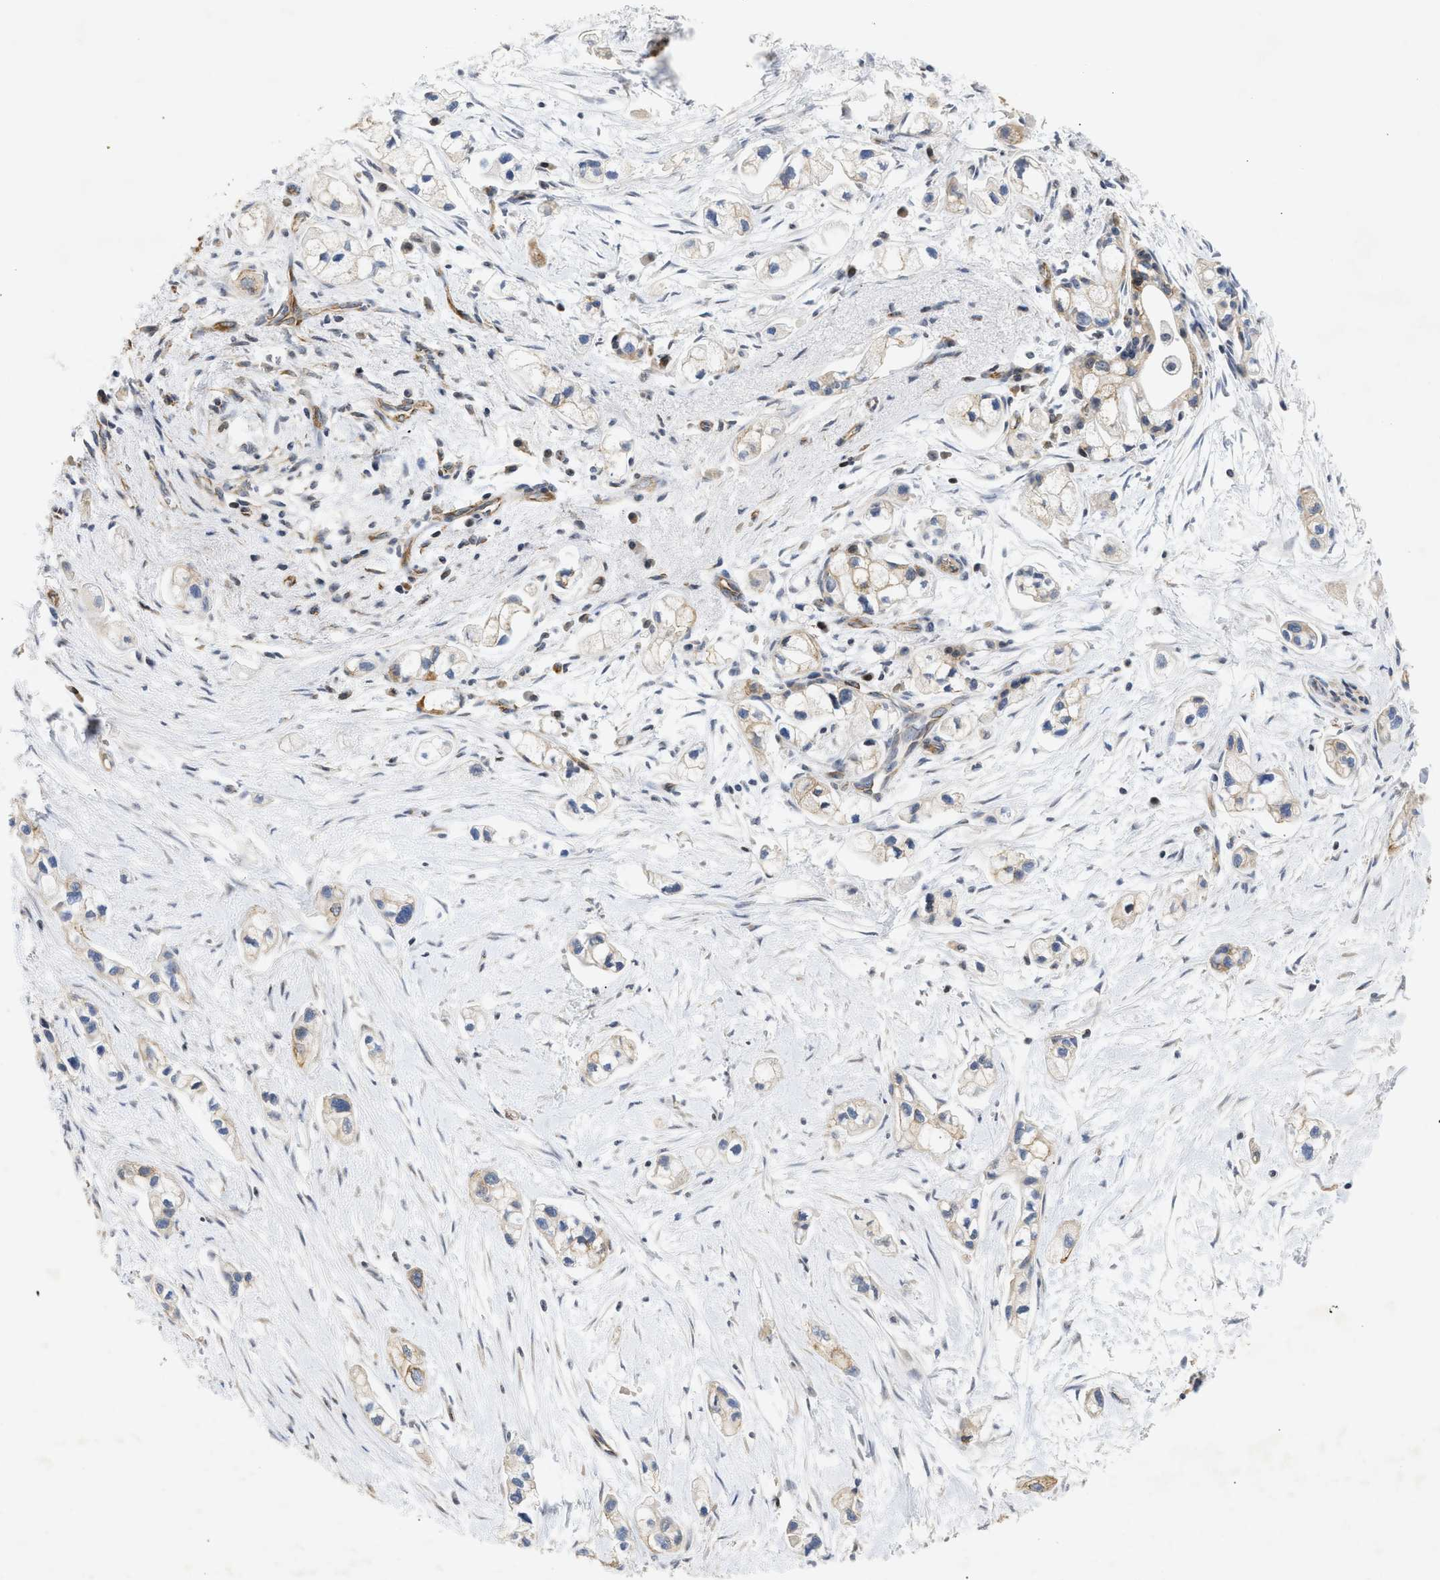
{"staining": {"intensity": "weak", "quantity": "25%-75%", "location": "cytoplasmic/membranous"}, "tissue": "pancreatic cancer", "cell_type": "Tumor cells", "image_type": "cancer", "snomed": [{"axis": "morphology", "description": "Adenocarcinoma, NOS"}, {"axis": "topography", "description": "Pancreas"}], "caption": "Pancreatic cancer (adenocarcinoma) stained for a protein (brown) reveals weak cytoplasmic/membranous positive positivity in approximately 25%-75% of tumor cells.", "gene": "ENSG00000142539", "patient": {"sex": "male", "age": 74}}